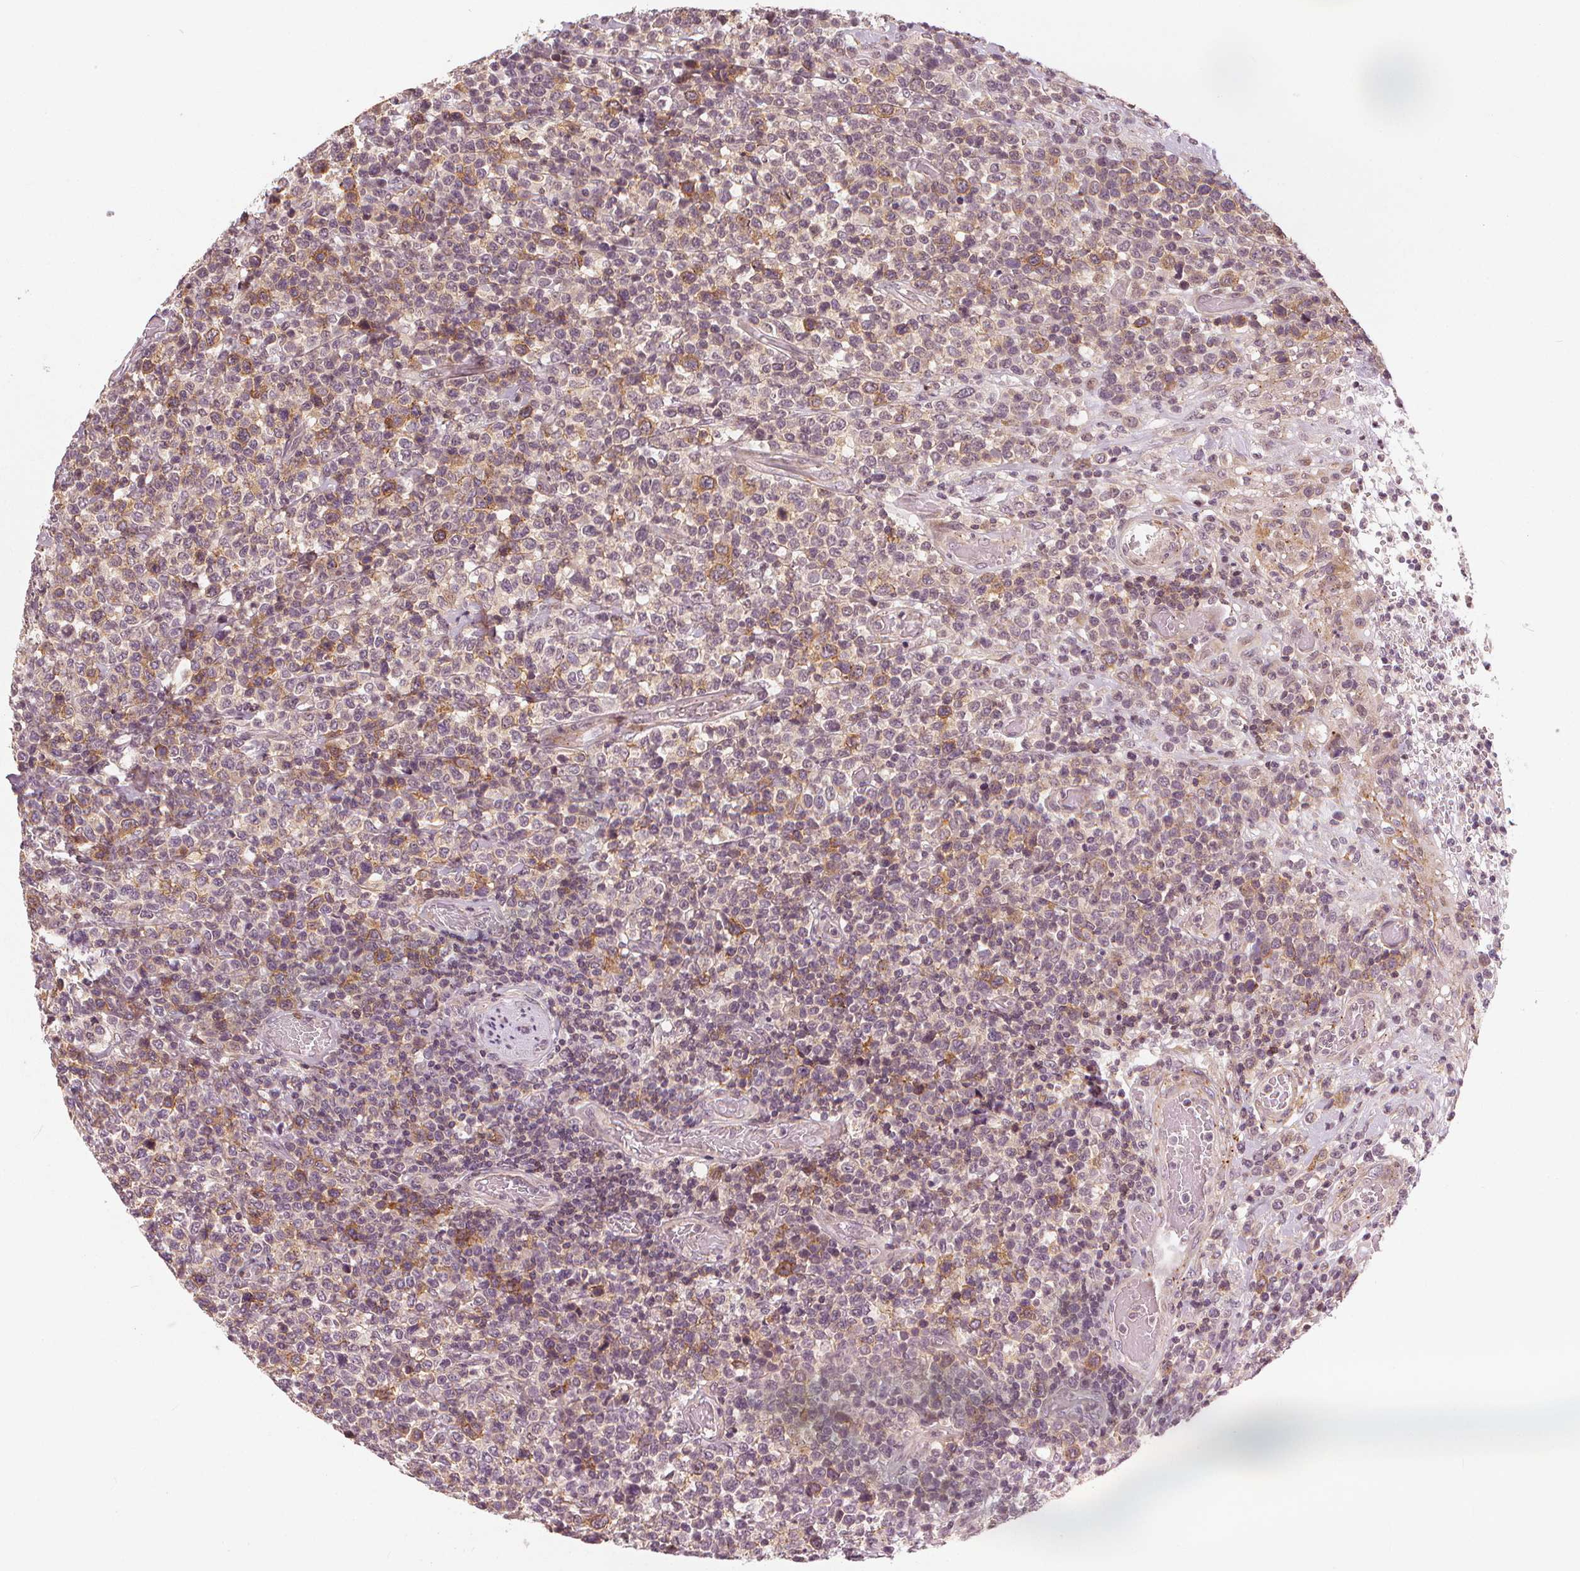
{"staining": {"intensity": "weak", "quantity": "25%-75%", "location": "cytoplasmic/membranous"}, "tissue": "lymphoma", "cell_type": "Tumor cells", "image_type": "cancer", "snomed": [{"axis": "morphology", "description": "Malignant lymphoma, non-Hodgkin's type, High grade"}, {"axis": "topography", "description": "Soft tissue"}], "caption": "This micrograph displays IHC staining of lymphoma, with low weak cytoplasmic/membranous positivity in about 25%-75% of tumor cells.", "gene": "SLC34A1", "patient": {"sex": "female", "age": 56}}